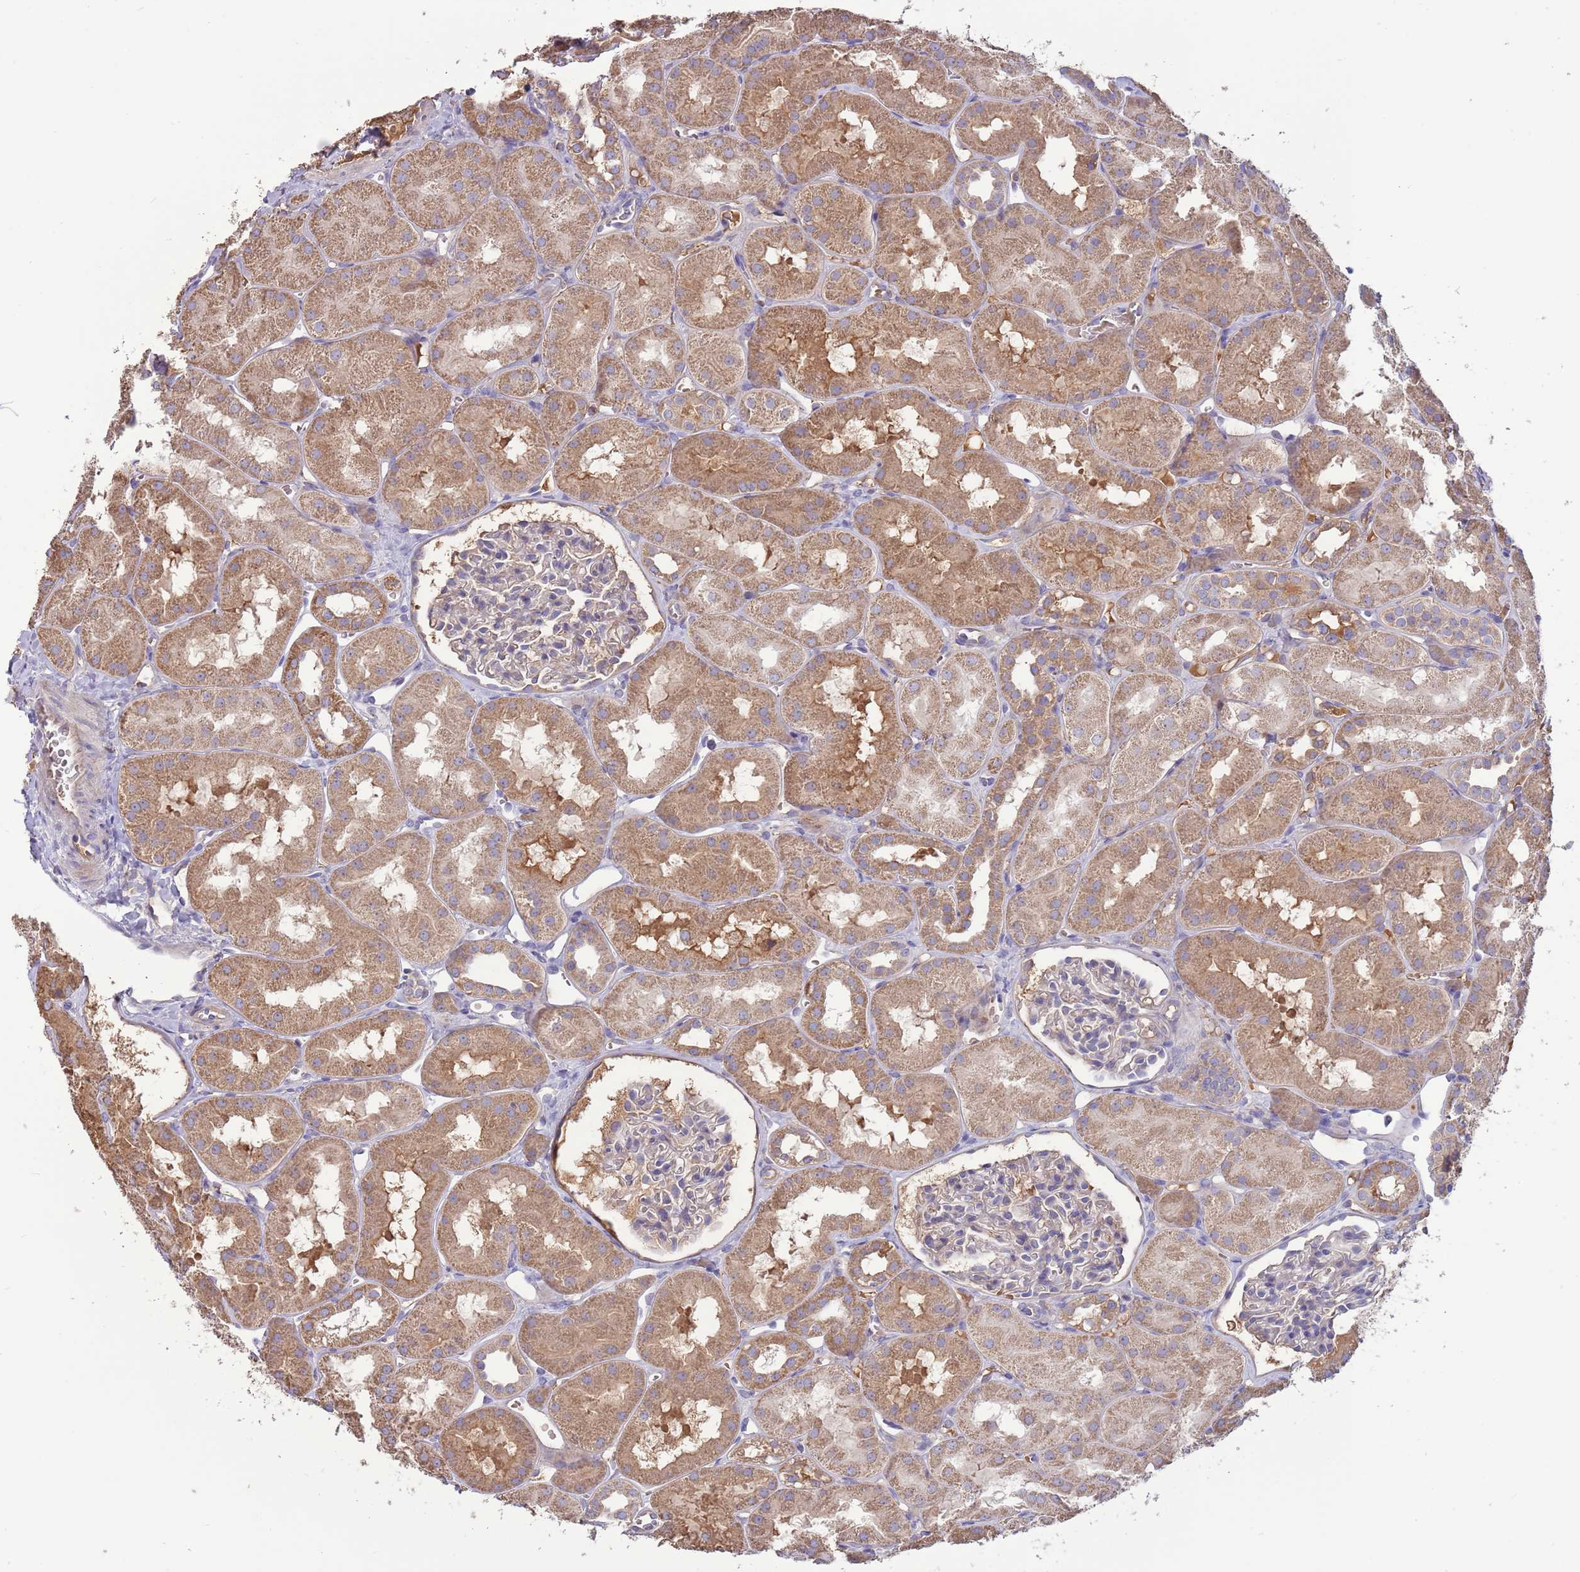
{"staining": {"intensity": "negative", "quantity": "none", "location": "none"}, "tissue": "kidney", "cell_type": "Cells in glomeruli", "image_type": "normal", "snomed": [{"axis": "morphology", "description": "Normal tissue, NOS"}, {"axis": "topography", "description": "Kidney"}, {"axis": "topography", "description": "Urinary bladder"}], "caption": "This image is of unremarkable kidney stained with immunohistochemistry to label a protein in brown with the nuclei are counter-stained blue. There is no expression in cells in glomeruli.", "gene": "TRMO", "patient": {"sex": "male", "age": 16}}